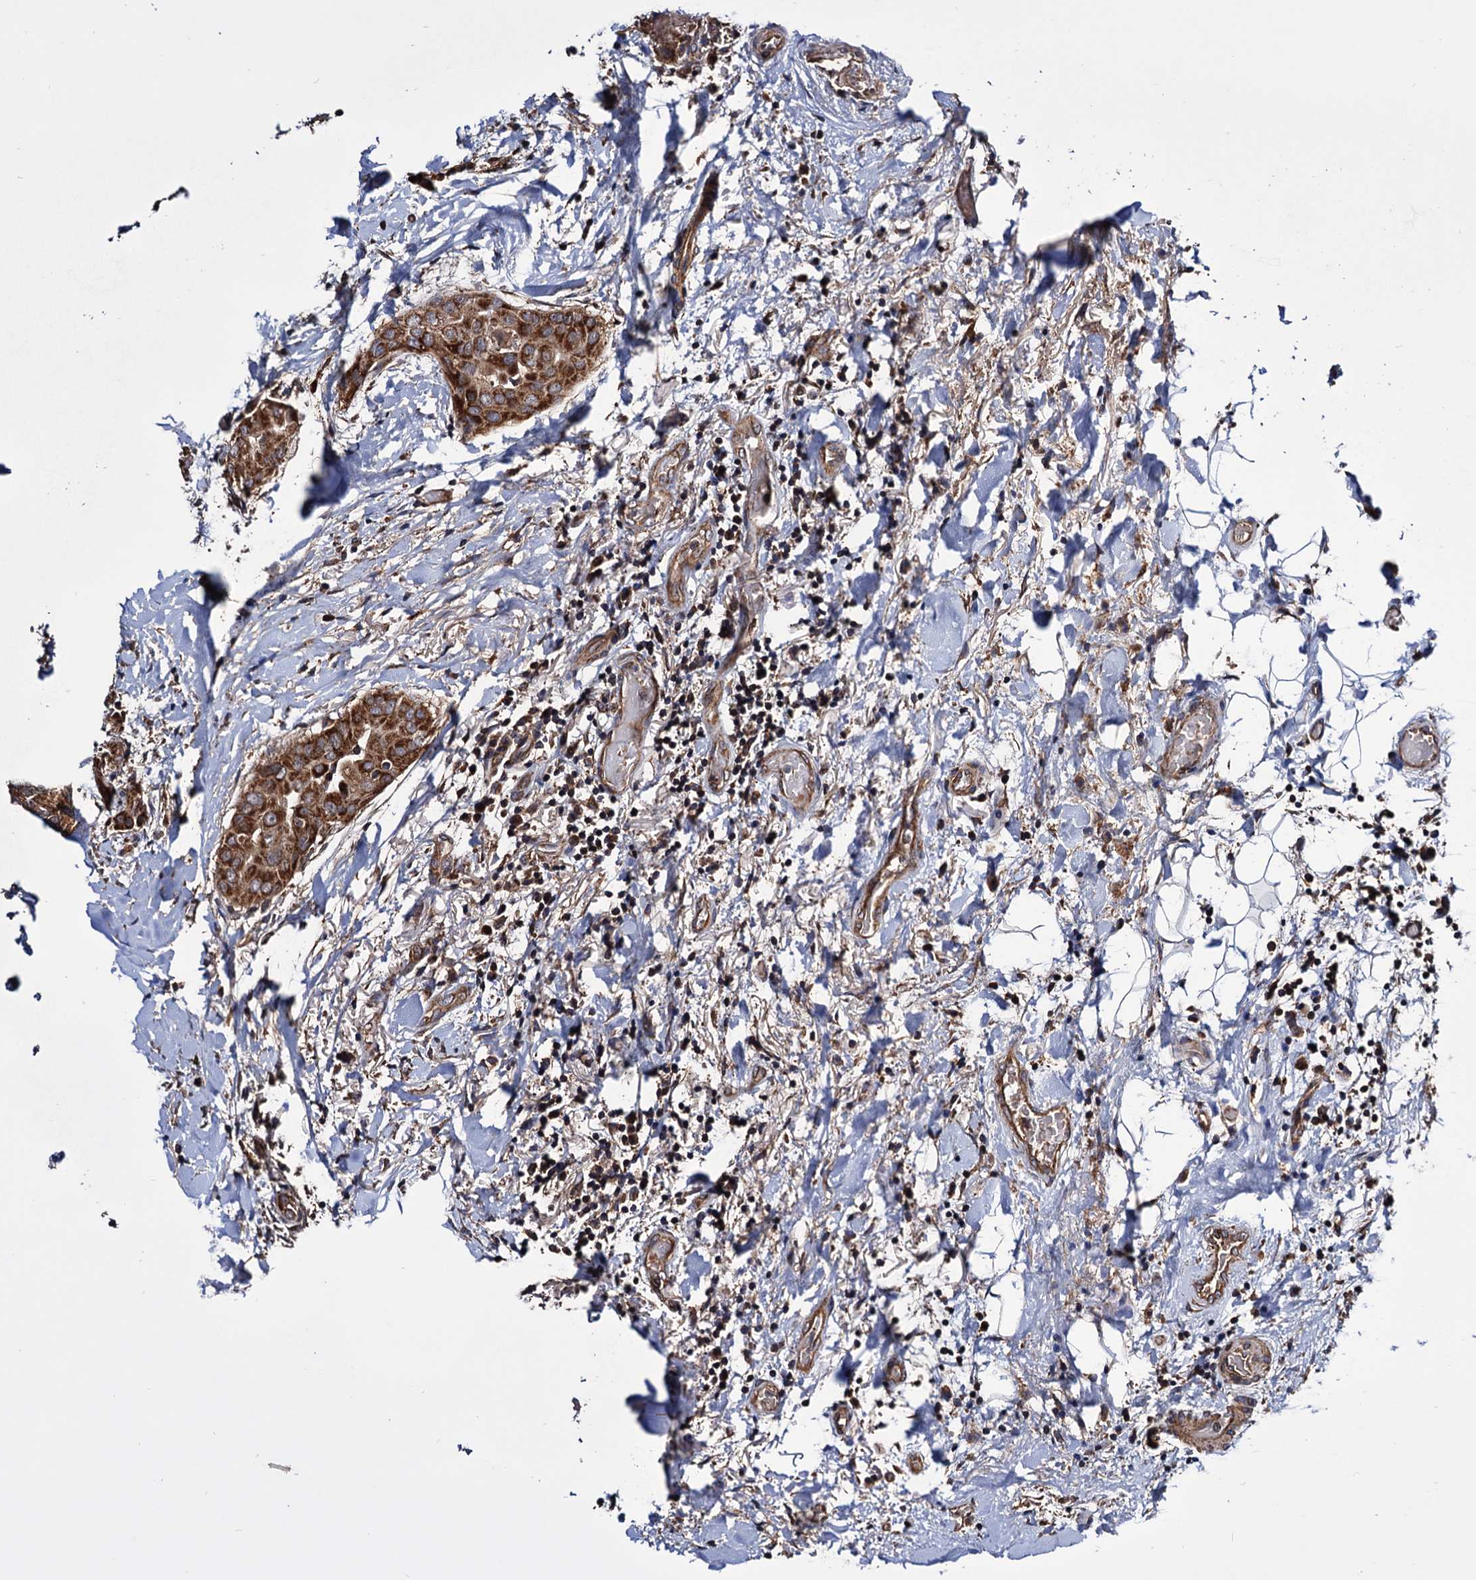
{"staining": {"intensity": "strong", "quantity": ">75%", "location": "cytoplasmic/membranous"}, "tissue": "thyroid cancer", "cell_type": "Tumor cells", "image_type": "cancer", "snomed": [{"axis": "morphology", "description": "Papillary adenocarcinoma, NOS"}, {"axis": "topography", "description": "Thyroid gland"}], "caption": "Immunohistochemistry (IHC) photomicrograph of neoplastic tissue: thyroid papillary adenocarcinoma stained using immunohistochemistry shows high levels of strong protein expression localized specifically in the cytoplasmic/membranous of tumor cells, appearing as a cytoplasmic/membranous brown color.", "gene": "MRPL42", "patient": {"sex": "male", "age": 33}}